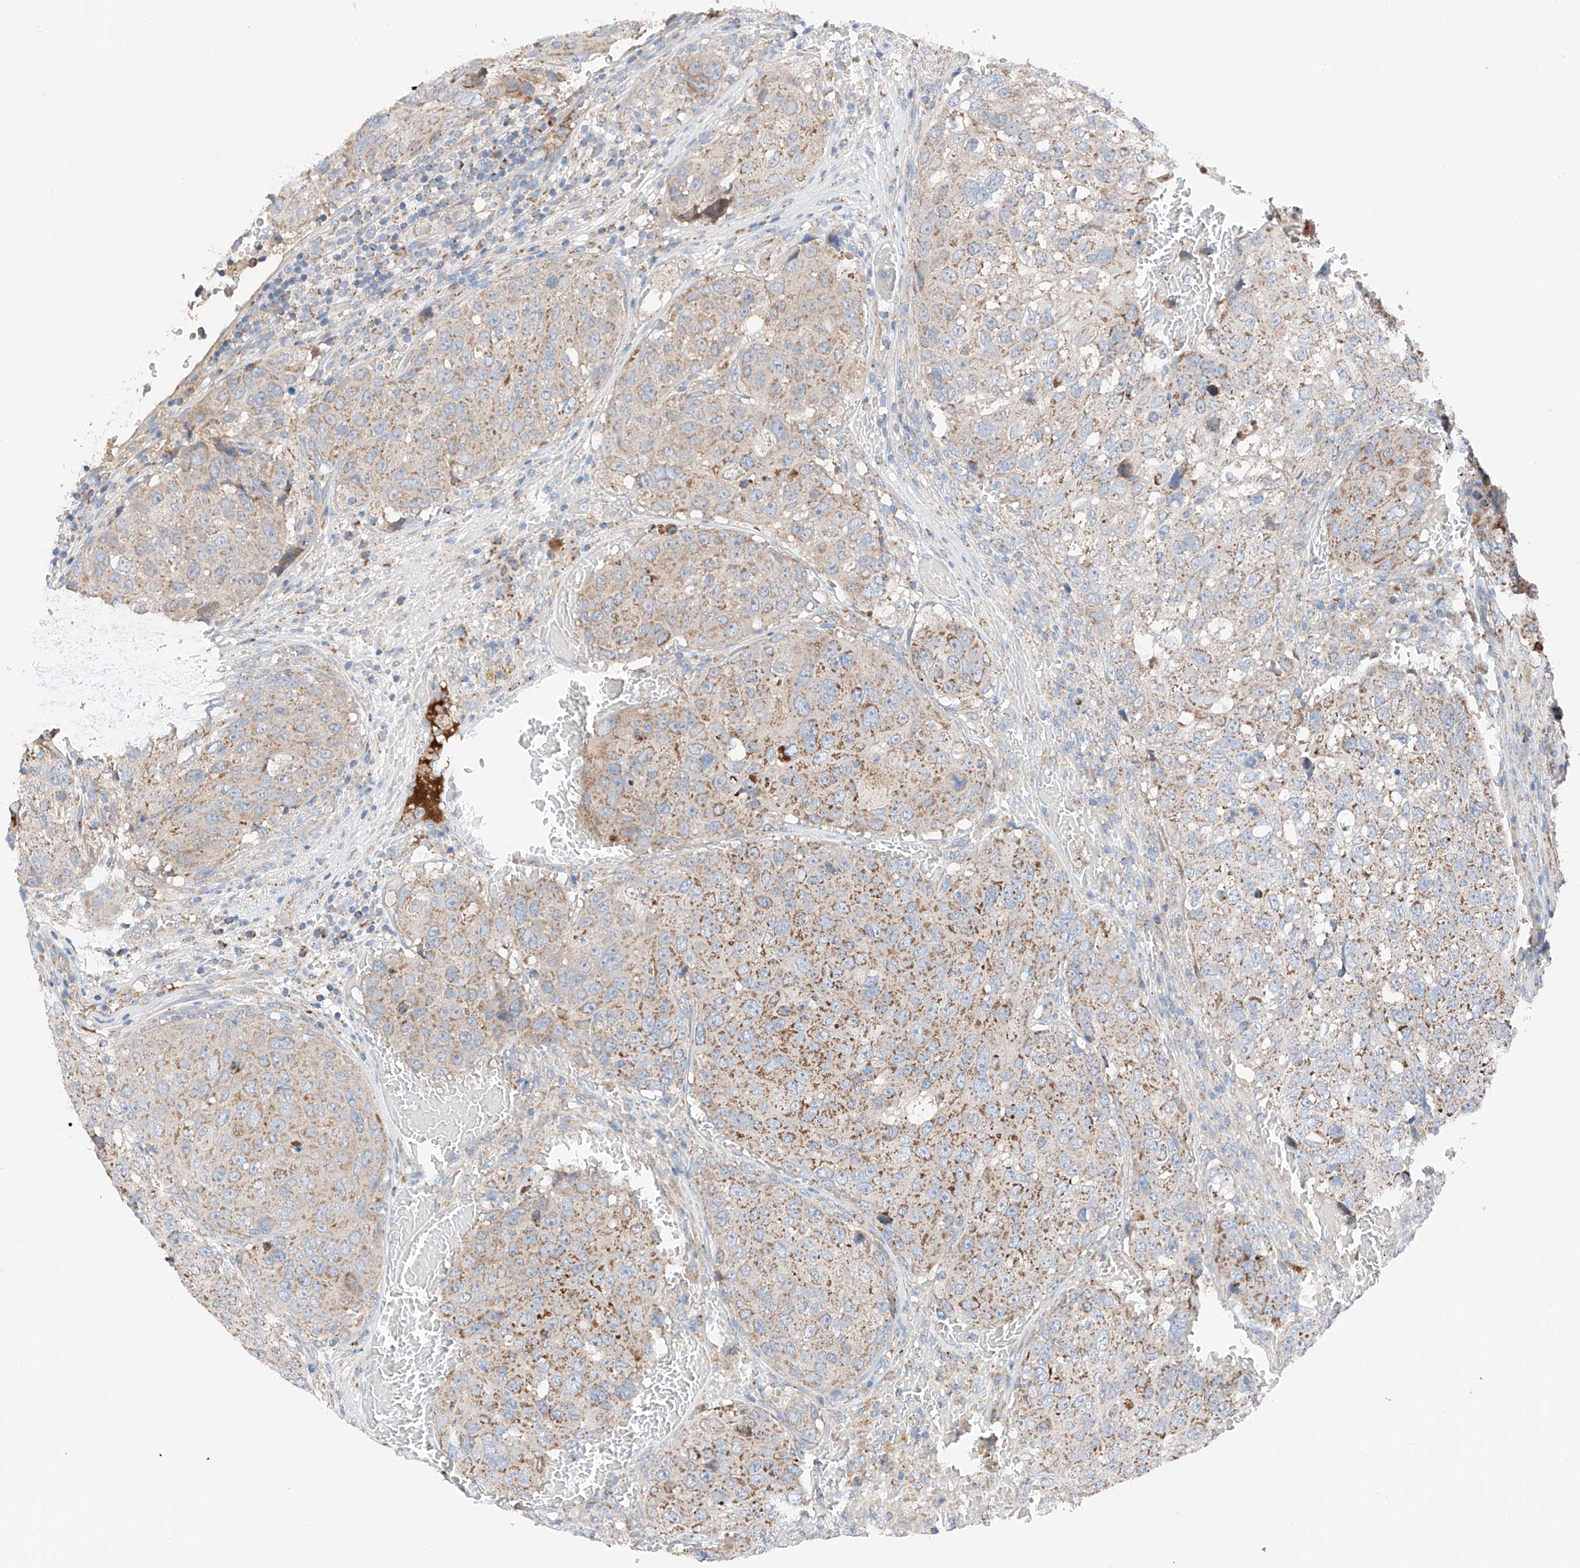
{"staining": {"intensity": "moderate", "quantity": "25%-75%", "location": "cytoplasmic/membranous"}, "tissue": "urothelial cancer", "cell_type": "Tumor cells", "image_type": "cancer", "snomed": [{"axis": "morphology", "description": "Urothelial carcinoma, High grade"}, {"axis": "topography", "description": "Lymph node"}, {"axis": "topography", "description": "Urinary bladder"}], "caption": "Urothelial cancer was stained to show a protein in brown. There is medium levels of moderate cytoplasmic/membranous positivity in approximately 25%-75% of tumor cells. The staining is performed using DAB brown chromogen to label protein expression. The nuclei are counter-stained blue using hematoxylin.", "gene": "MRAP", "patient": {"sex": "male", "age": 51}}